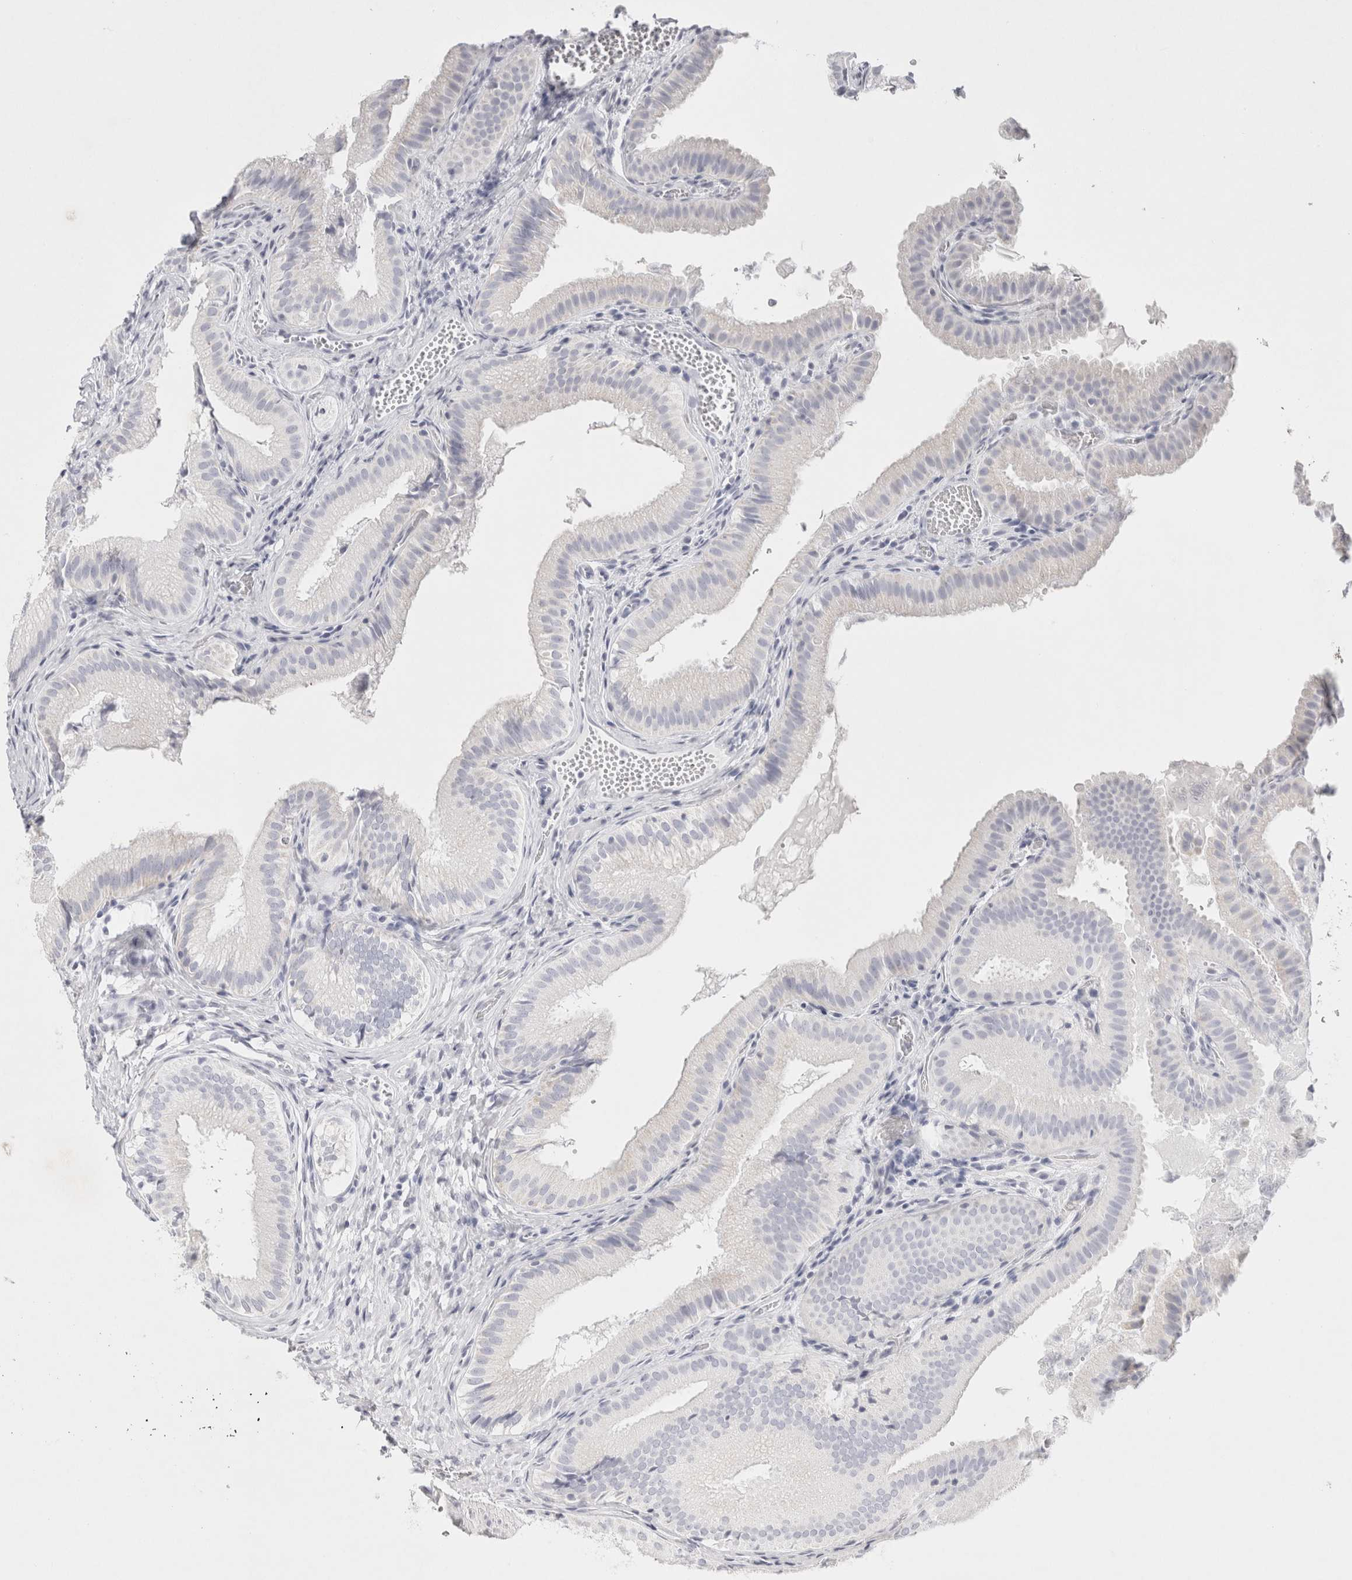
{"staining": {"intensity": "negative", "quantity": "none", "location": "none"}, "tissue": "gallbladder", "cell_type": "Glandular cells", "image_type": "normal", "snomed": [{"axis": "morphology", "description": "Normal tissue, NOS"}, {"axis": "topography", "description": "Gallbladder"}], "caption": "A high-resolution micrograph shows immunohistochemistry (IHC) staining of benign gallbladder, which reveals no significant staining in glandular cells. Nuclei are stained in blue.", "gene": "GARIN1A", "patient": {"sex": "female", "age": 30}}